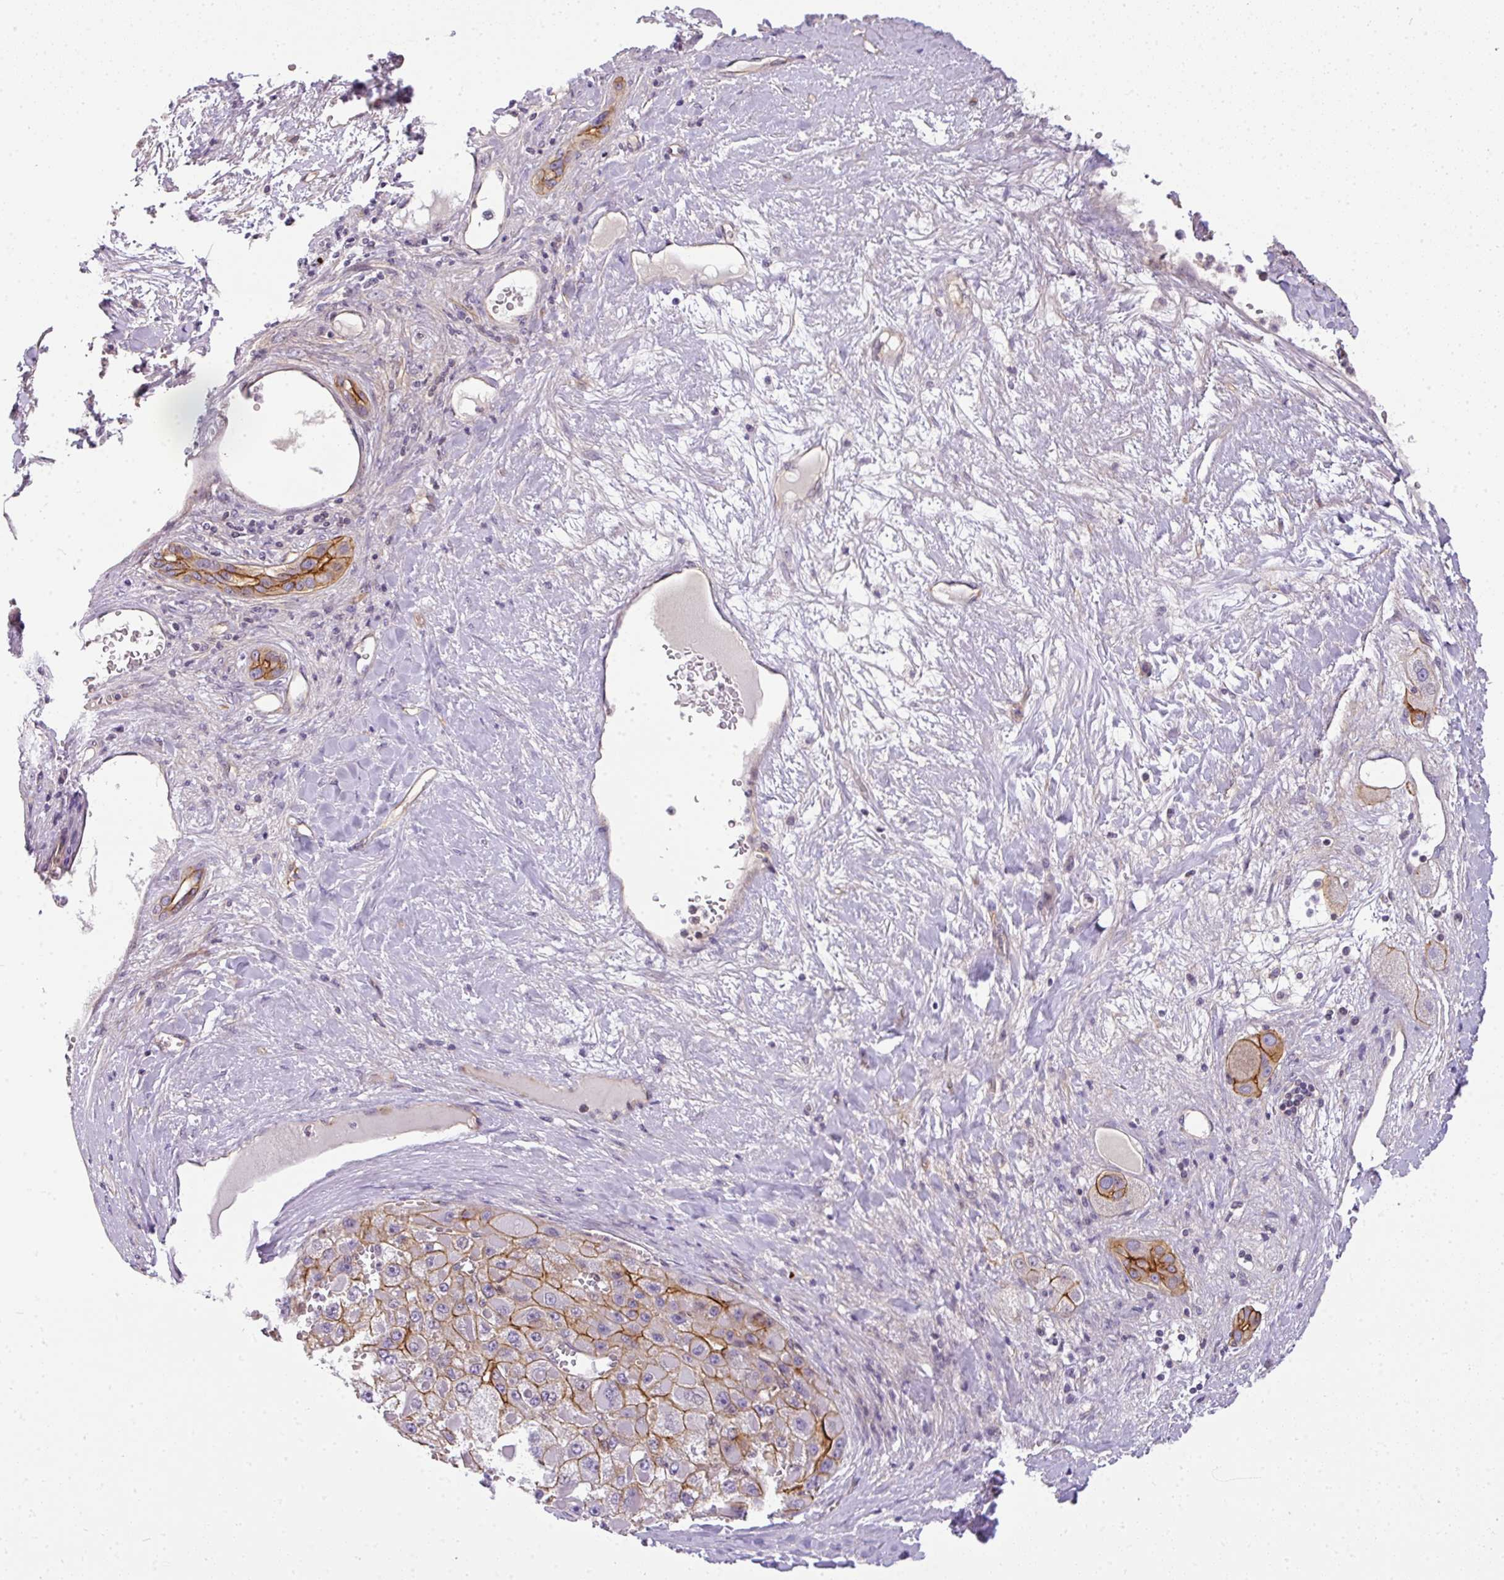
{"staining": {"intensity": "moderate", "quantity": "25%-75%", "location": "cytoplasmic/membranous"}, "tissue": "liver cancer", "cell_type": "Tumor cells", "image_type": "cancer", "snomed": [{"axis": "morphology", "description": "Carcinoma, Hepatocellular, NOS"}, {"axis": "topography", "description": "Liver"}], "caption": "A high-resolution histopathology image shows IHC staining of hepatocellular carcinoma (liver), which demonstrates moderate cytoplasmic/membranous positivity in approximately 25%-75% of tumor cells.", "gene": "OR11H4", "patient": {"sex": "female", "age": 73}}